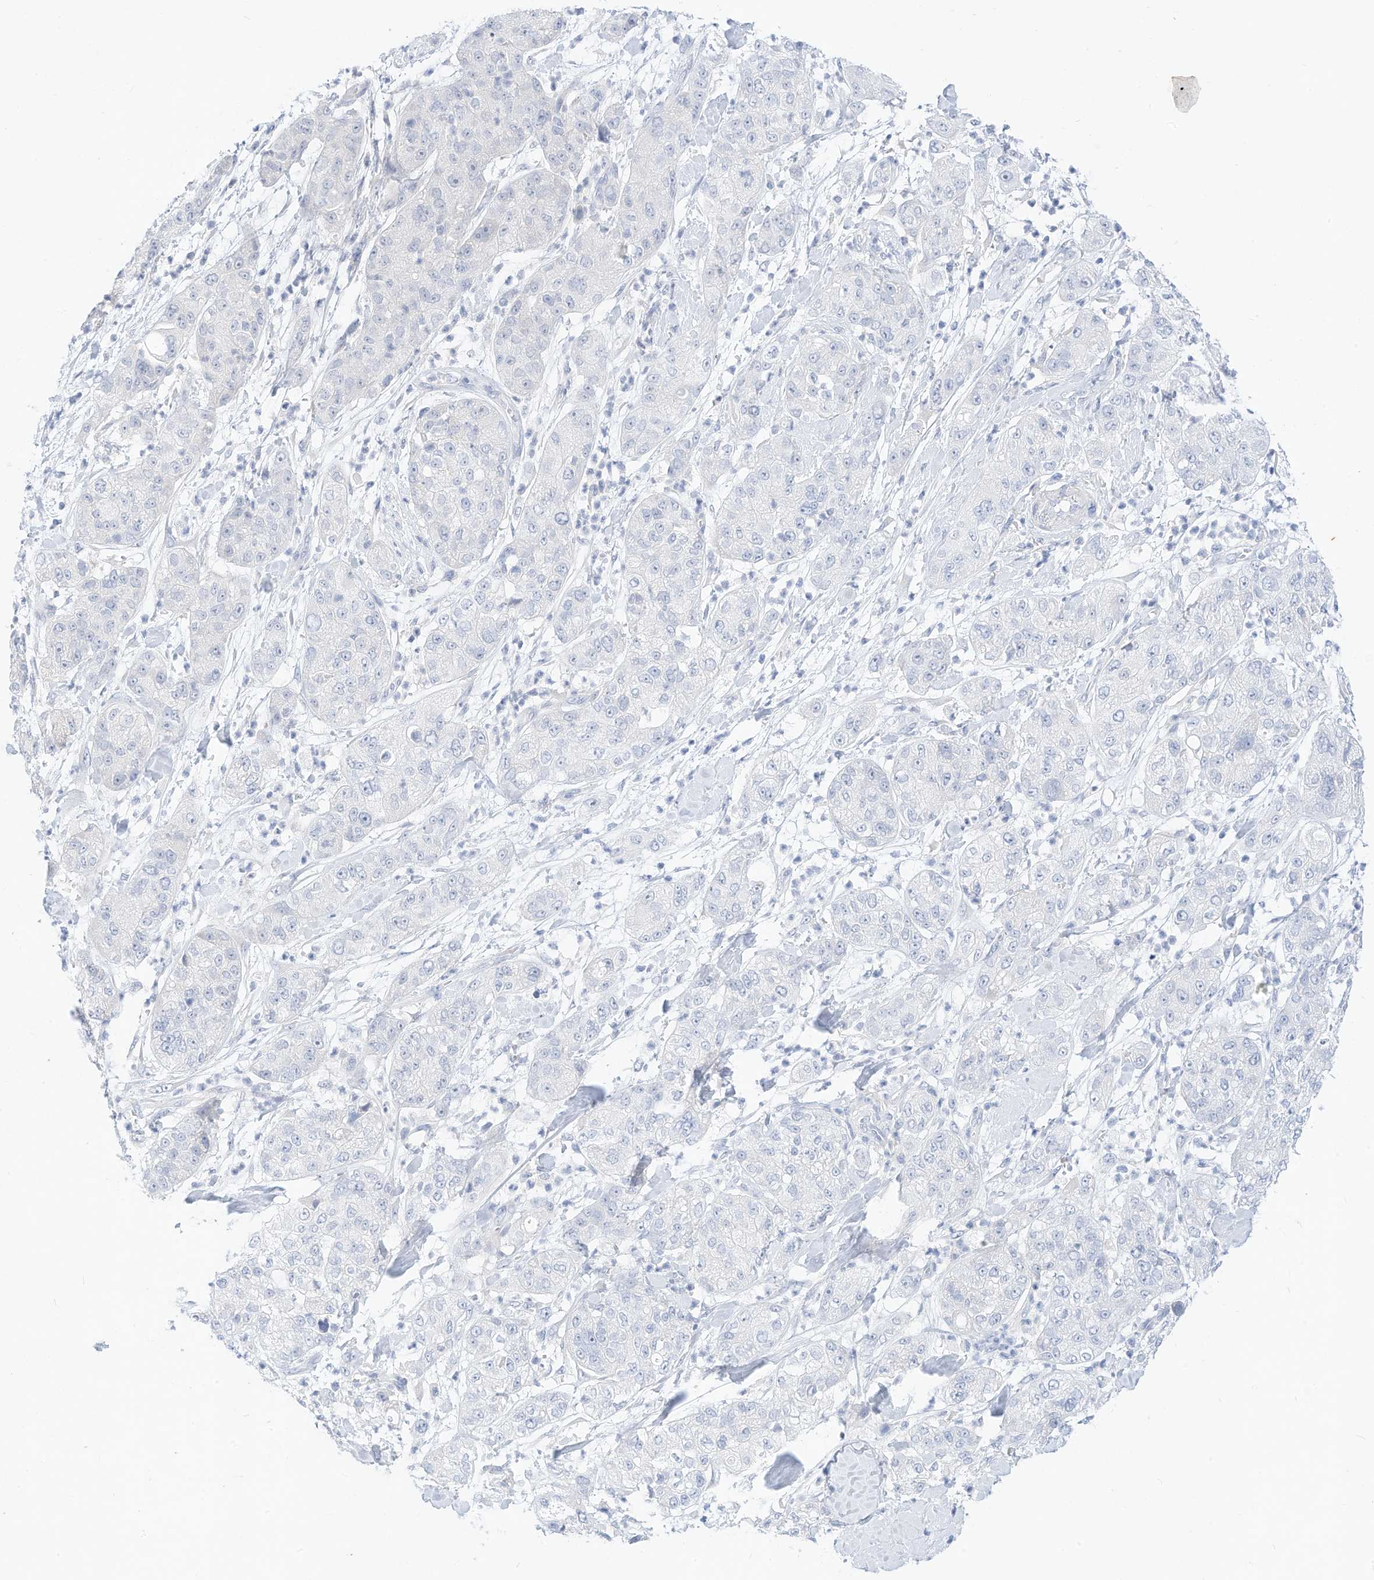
{"staining": {"intensity": "negative", "quantity": "none", "location": "none"}, "tissue": "pancreatic cancer", "cell_type": "Tumor cells", "image_type": "cancer", "snomed": [{"axis": "morphology", "description": "Adenocarcinoma, NOS"}, {"axis": "topography", "description": "Pancreas"}], "caption": "Image shows no significant protein expression in tumor cells of pancreatic cancer.", "gene": "SPOCD1", "patient": {"sex": "female", "age": 78}}